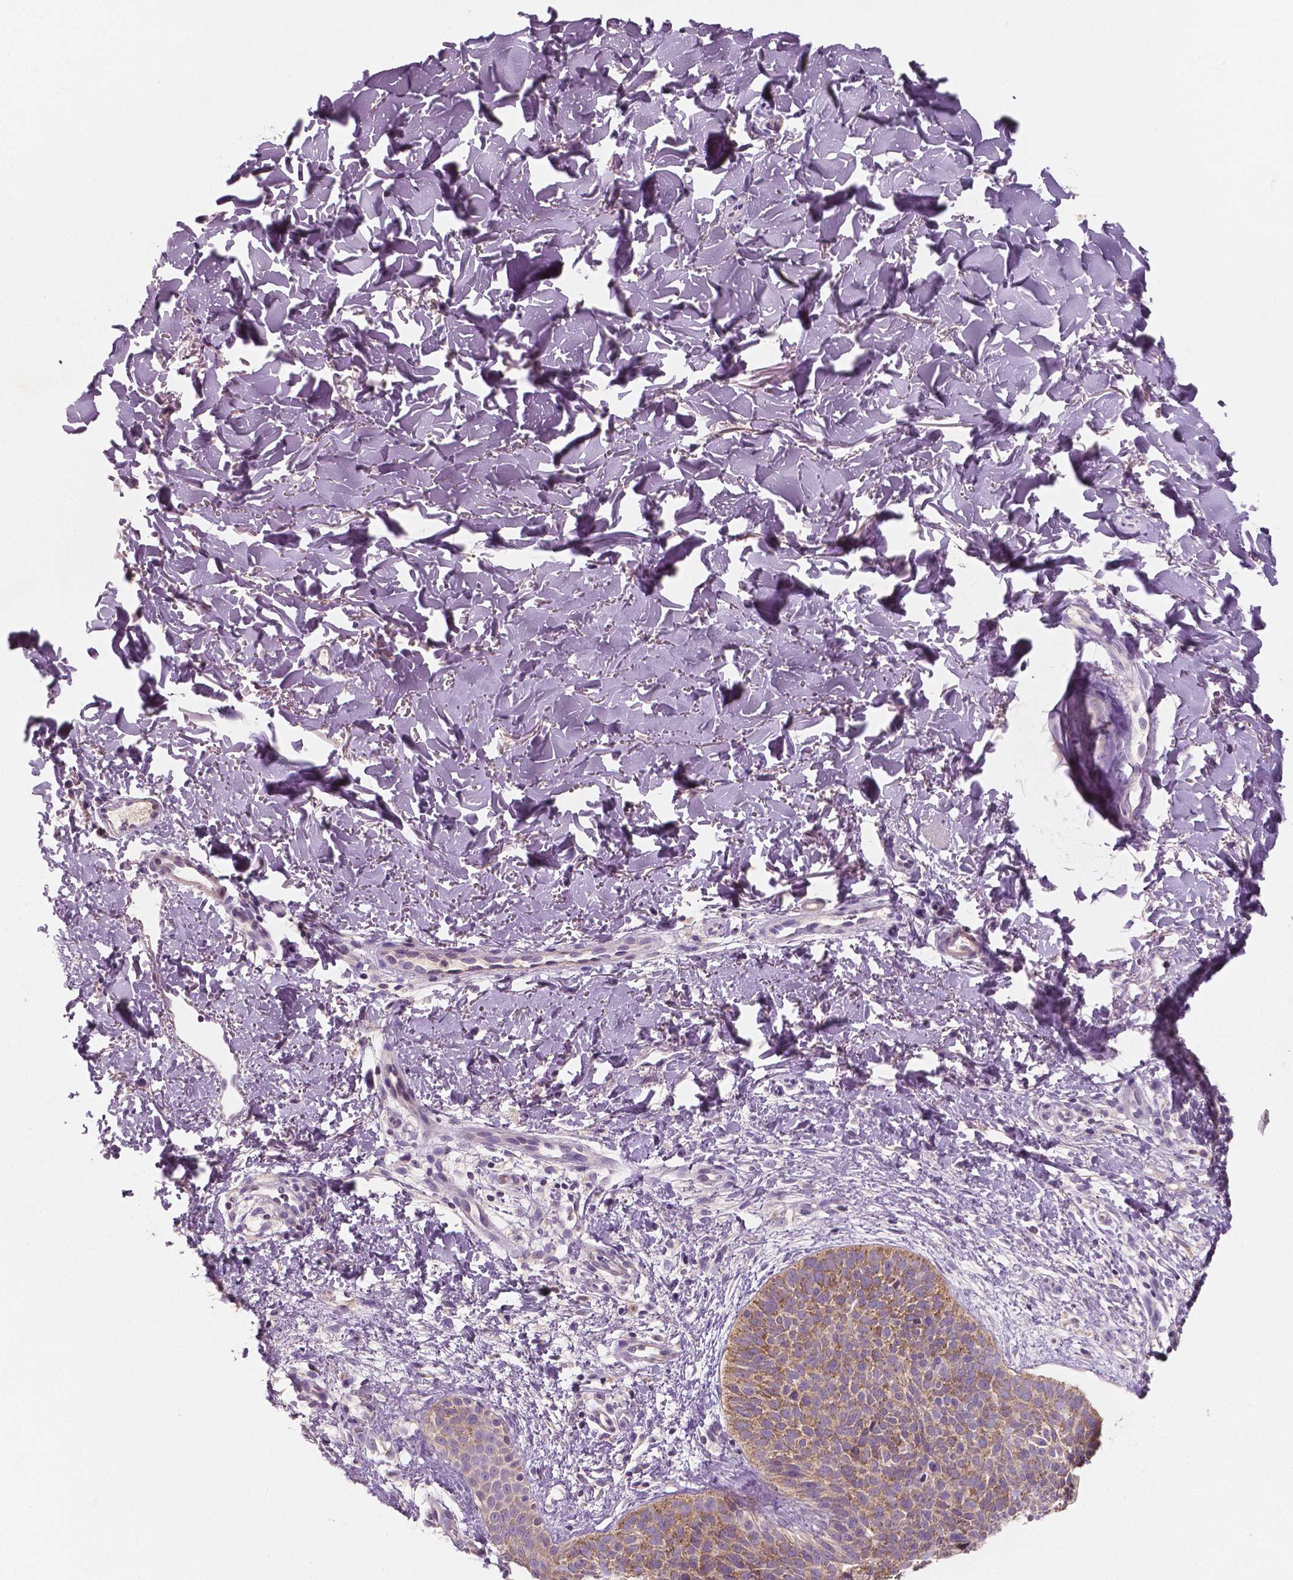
{"staining": {"intensity": "weak", "quantity": ">75%", "location": "cytoplasmic/membranous"}, "tissue": "skin cancer", "cell_type": "Tumor cells", "image_type": "cancer", "snomed": [{"axis": "morphology", "description": "Basal cell carcinoma"}, {"axis": "topography", "description": "Skin"}], "caption": "Tumor cells display low levels of weak cytoplasmic/membranous positivity in approximately >75% of cells in skin cancer.", "gene": "LSM14B", "patient": {"sex": "female", "age": 69}}